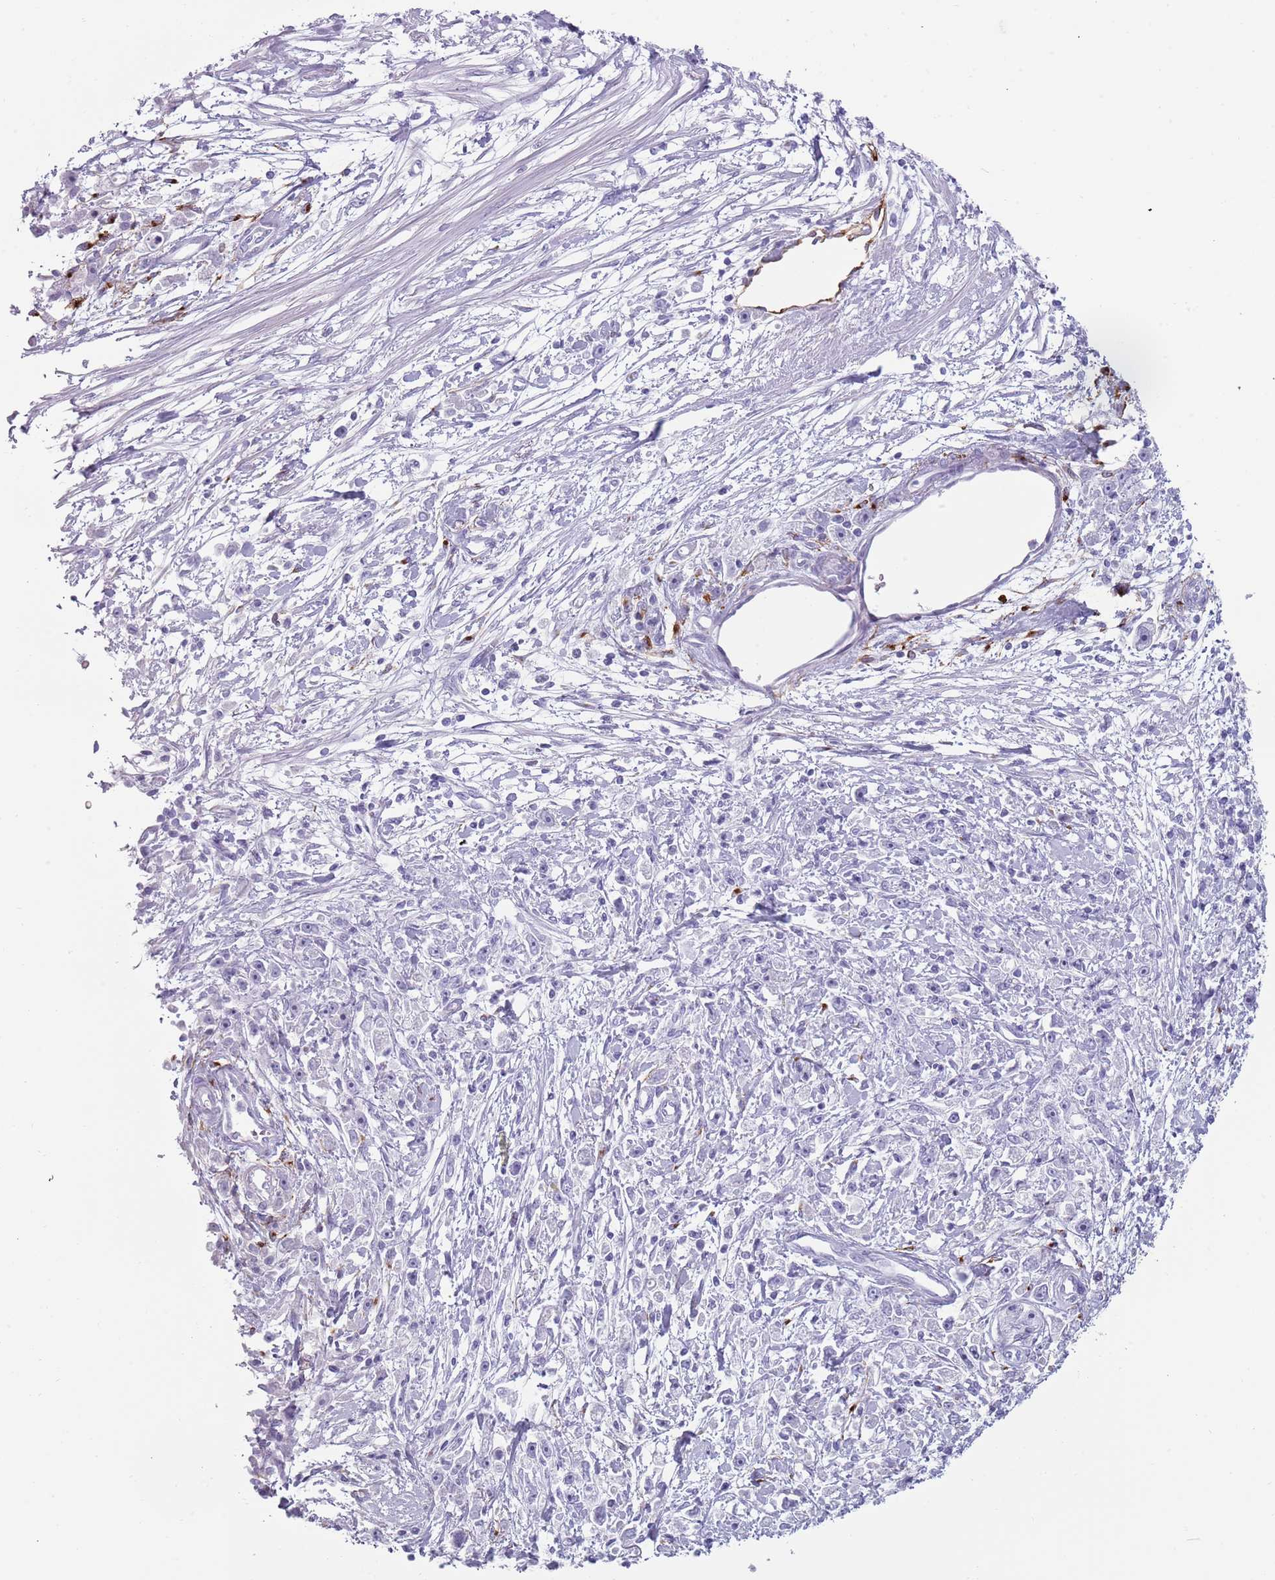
{"staining": {"intensity": "negative", "quantity": "none", "location": "none"}, "tissue": "stomach cancer", "cell_type": "Tumor cells", "image_type": "cancer", "snomed": [{"axis": "morphology", "description": "Adenocarcinoma, NOS"}, {"axis": "topography", "description": "Stomach"}], "caption": "There is no significant staining in tumor cells of stomach adenocarcinoma.", "gene": "COLEC12", "patient": {"sex": "female", "age": 59}}